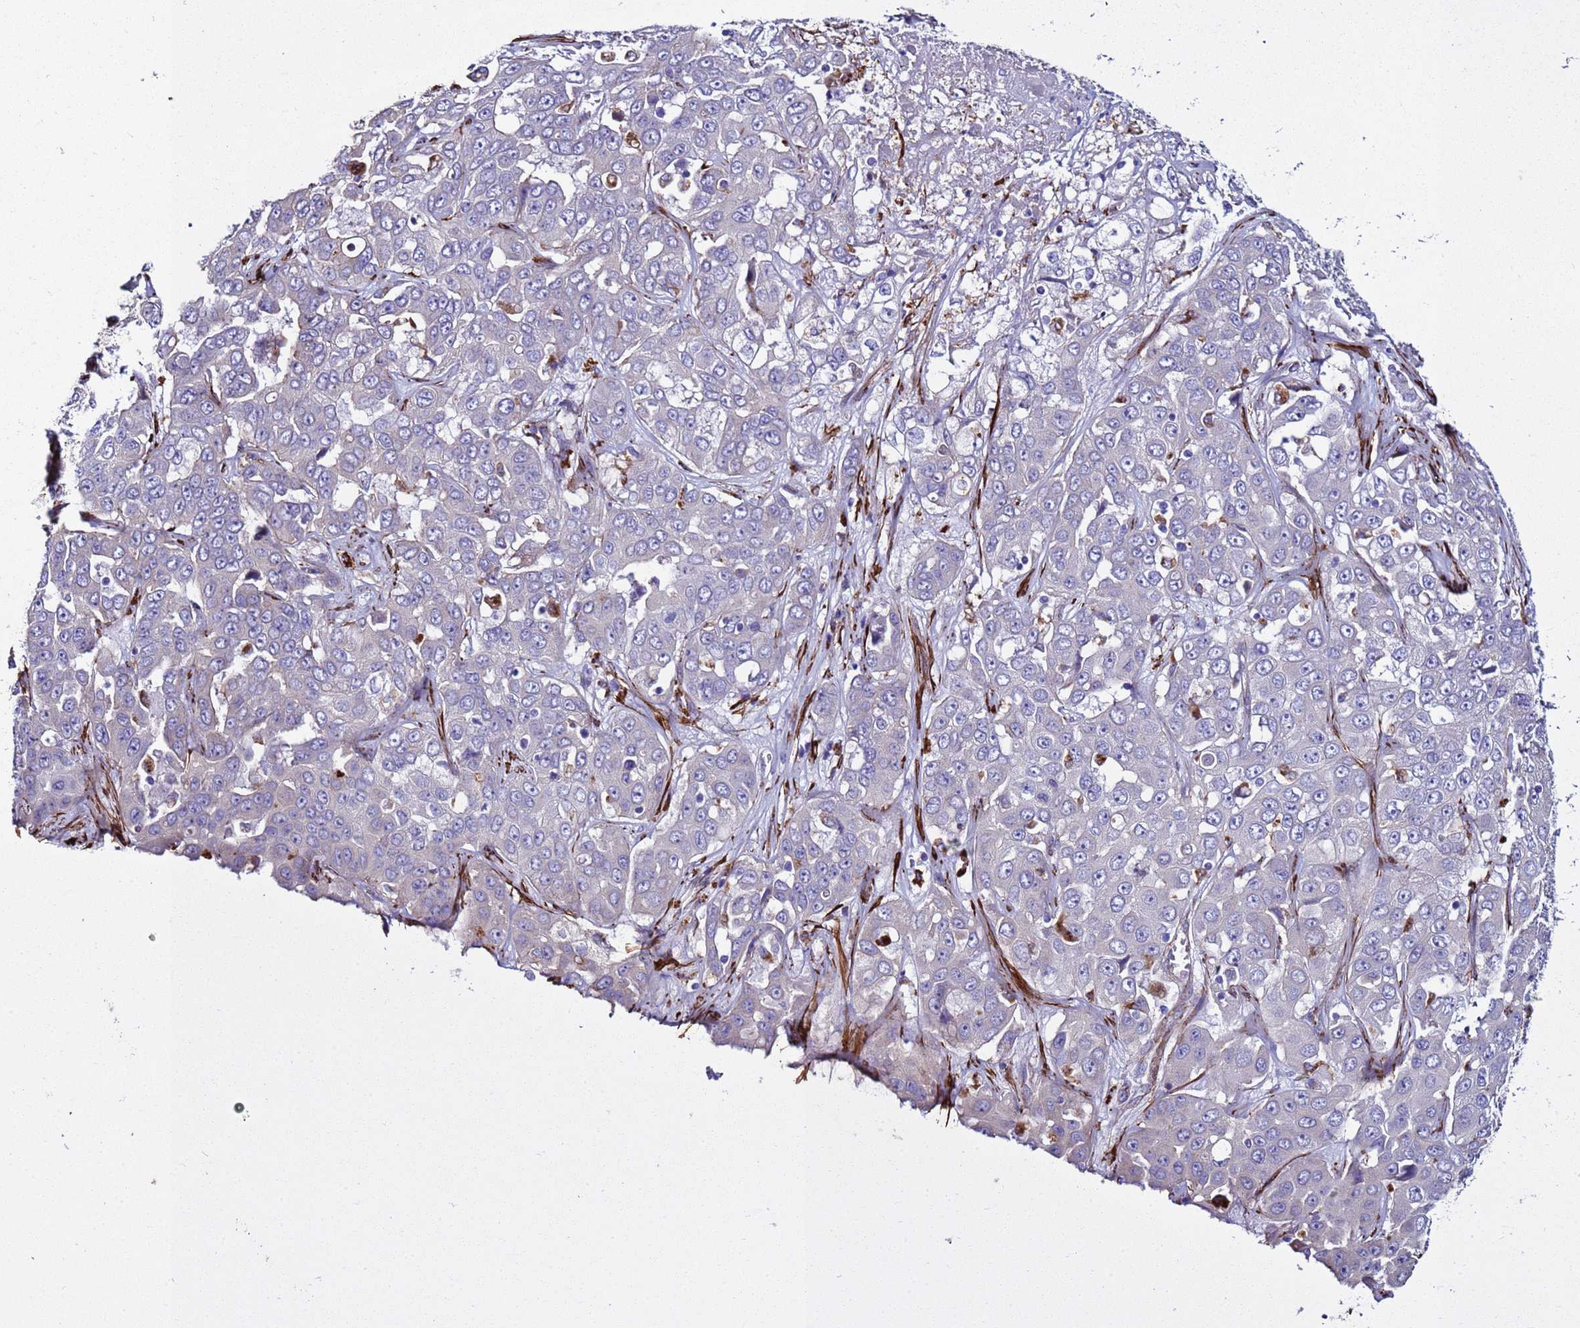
{"staining": {"intensity": "negative", "quantity": "none", "location": "none"}, "tissue": "liver cancer", "cell_type": "Tumor cells", "image_type": "cancer", "snomed": [{"axis": "morphology", "description": "Cholangiocarcinoma"}, {"axis": "topography", "description": "Liver"}], "caption": "DAB immunohistochemical staining of liver cancer (cholangiocarcinoma) demonstrates no significant positivity in tumor cells.", "gene": "RABL2B", "patient": {"sex": "female", "age": 52}}